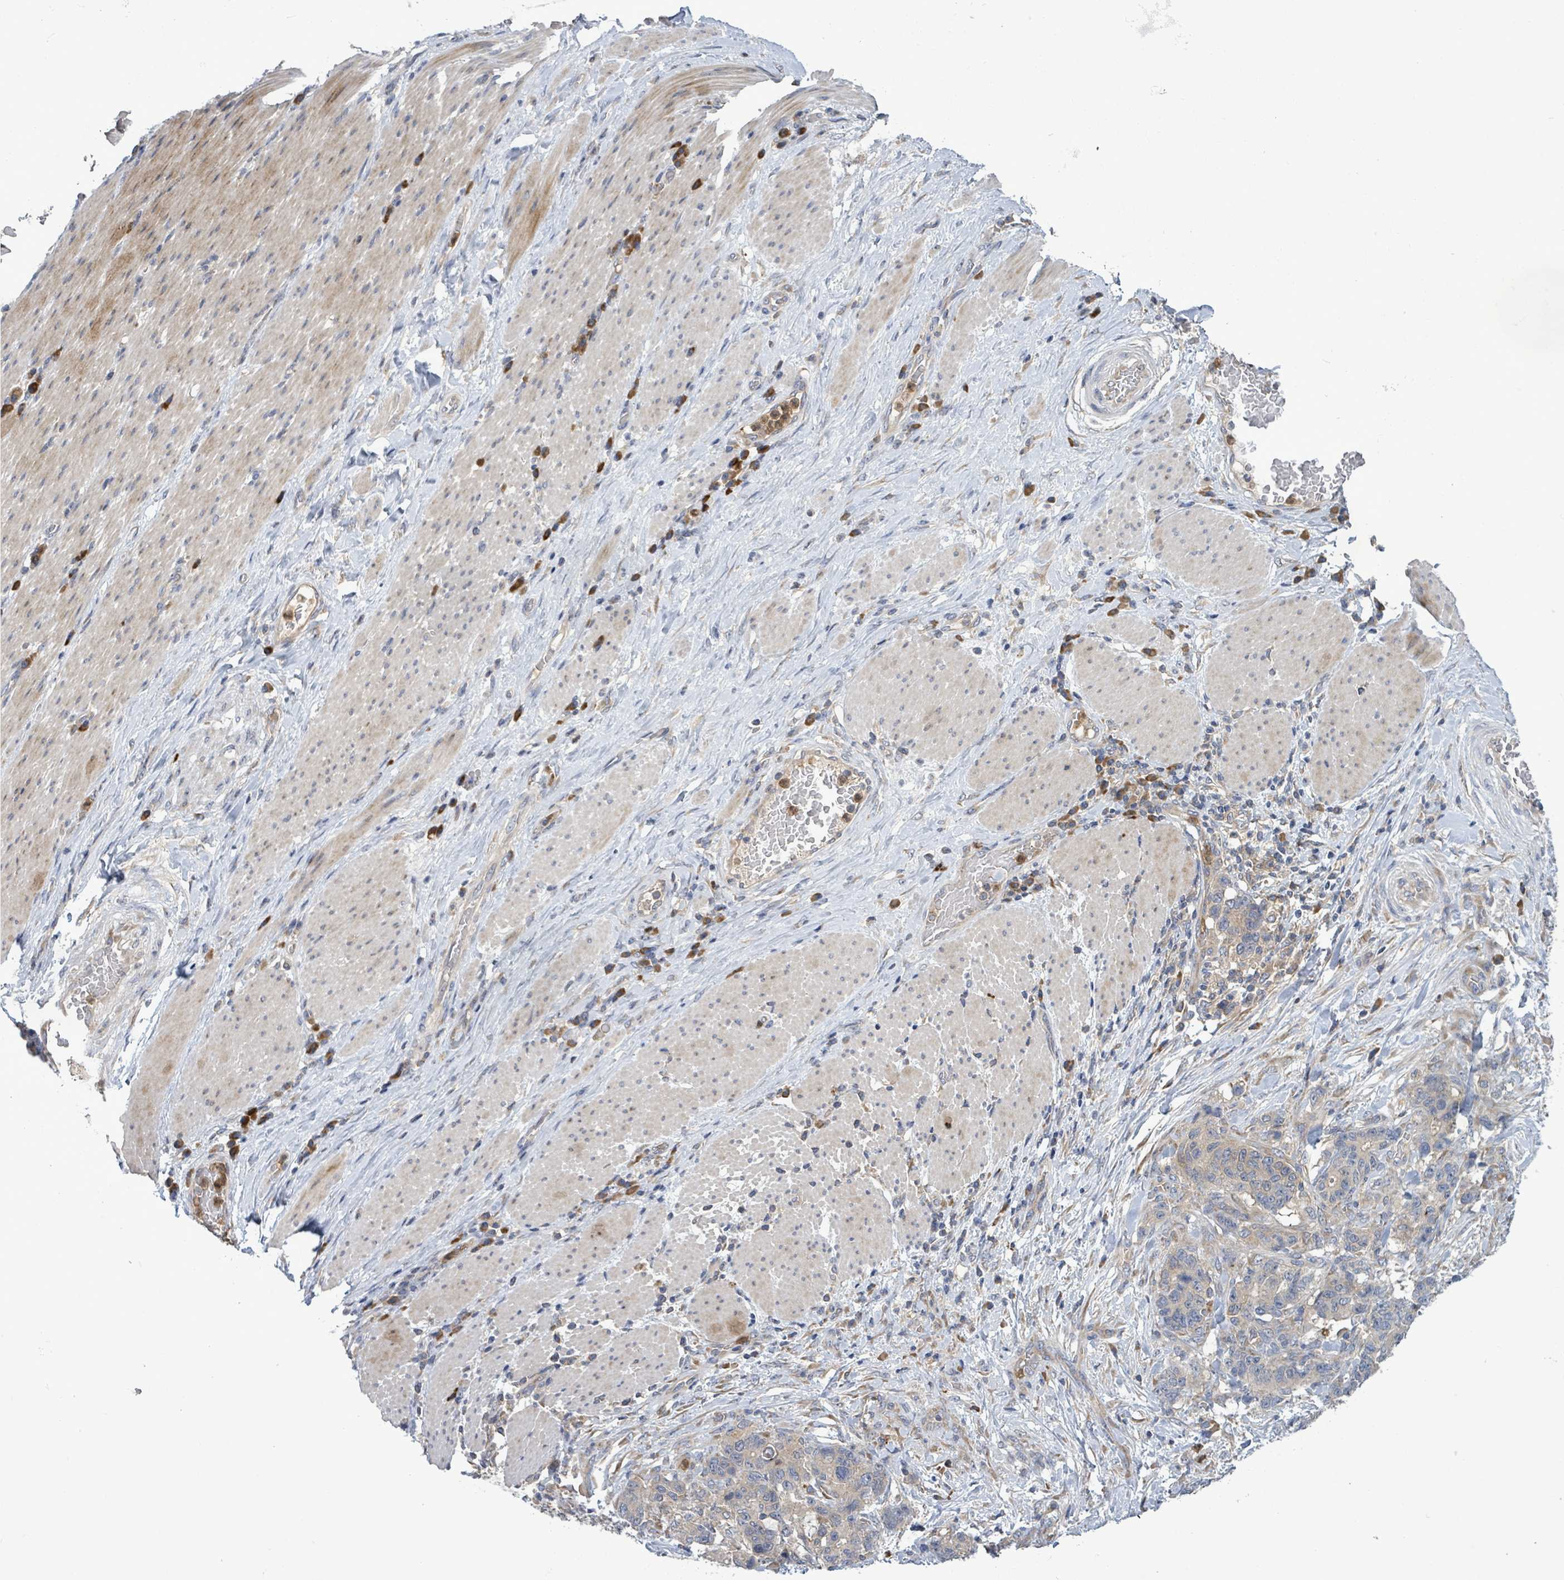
{"staining": {"intensity": "negative", "quantity": "none", "location": "none"}, "tissue": "stomach cancer", "cell_type": "Tumor cells", "image_type": "cancer", "snomed": [{"axis": "morphology", "description": "Normal tissue, NOS"}, {"axis": "morphology", "description": "Adenocarcinoma, NOS"}, {"axis": "topography", "description": "Stomach"}], "caption": "An immunohistochemistry (IHC) micrograph of stomach adenocarcinoma is shown. There is no staining in tumor cells of stomach adenocarcinoma.", "gene": "SERPINE3", "patient": {"sex": "female", "age": 64}}